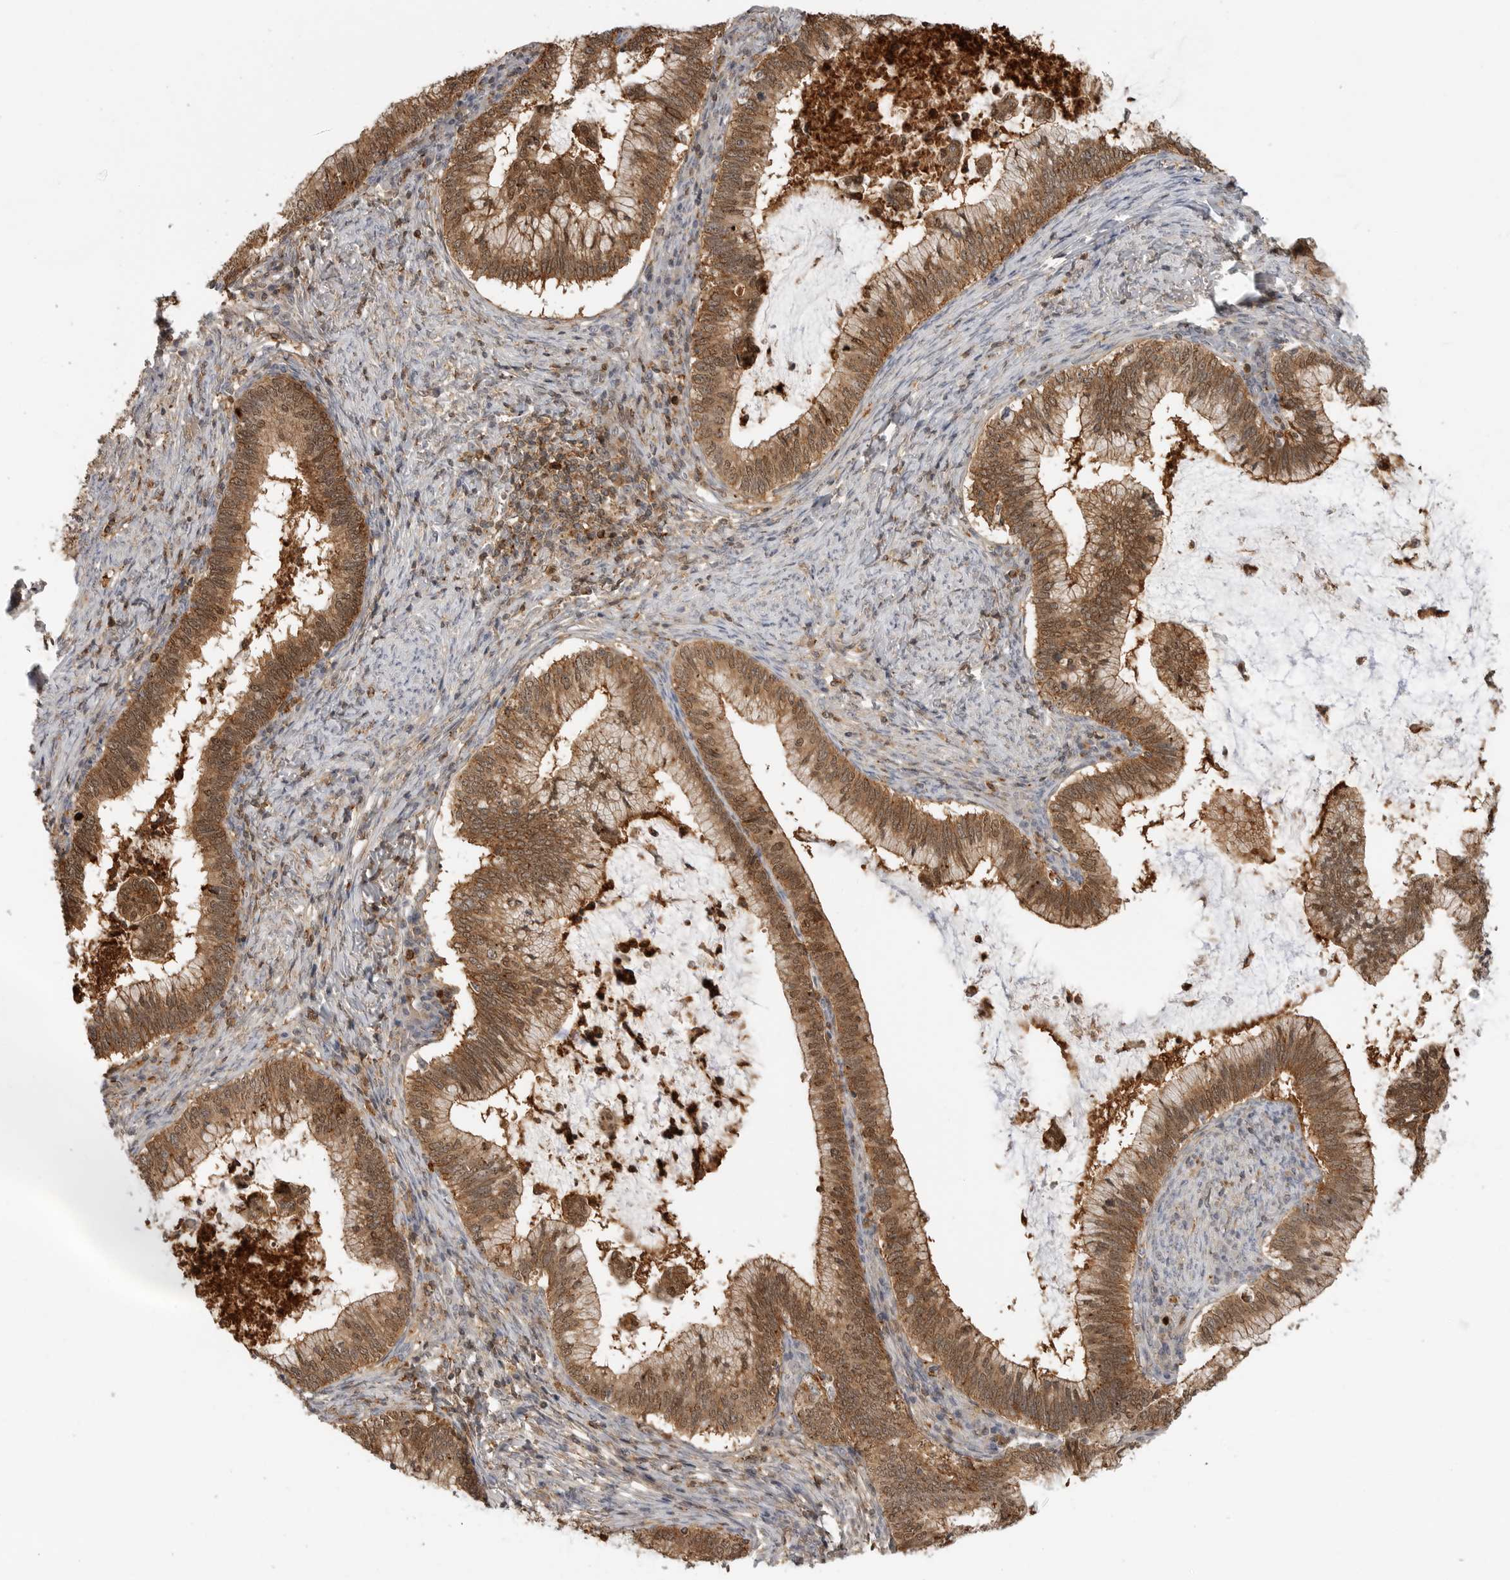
{"staining": {"intensity": "moderate", "quantity": ">75%", "location": "cytoplasmic/membranous,nuclear"}, "tissue": "cervical cancer", "cell_type": "Tumor cells", "image_type": "cancer", "snomed": [{"axis": "morphology", "description": "Adenocarcinoma, NOS"}, {"axis": "topography", "description": "Cervix"}], "caption": "The histopathology image shows immunohistochemical staining of adenocarcinoma (cervical). There is moderate cytoplasmic/membranous and nuclear staining is seen in approximately >75% of tumor cells.", "gene": "ANXA11", "patient": {"sex": "female", "age": 36}}